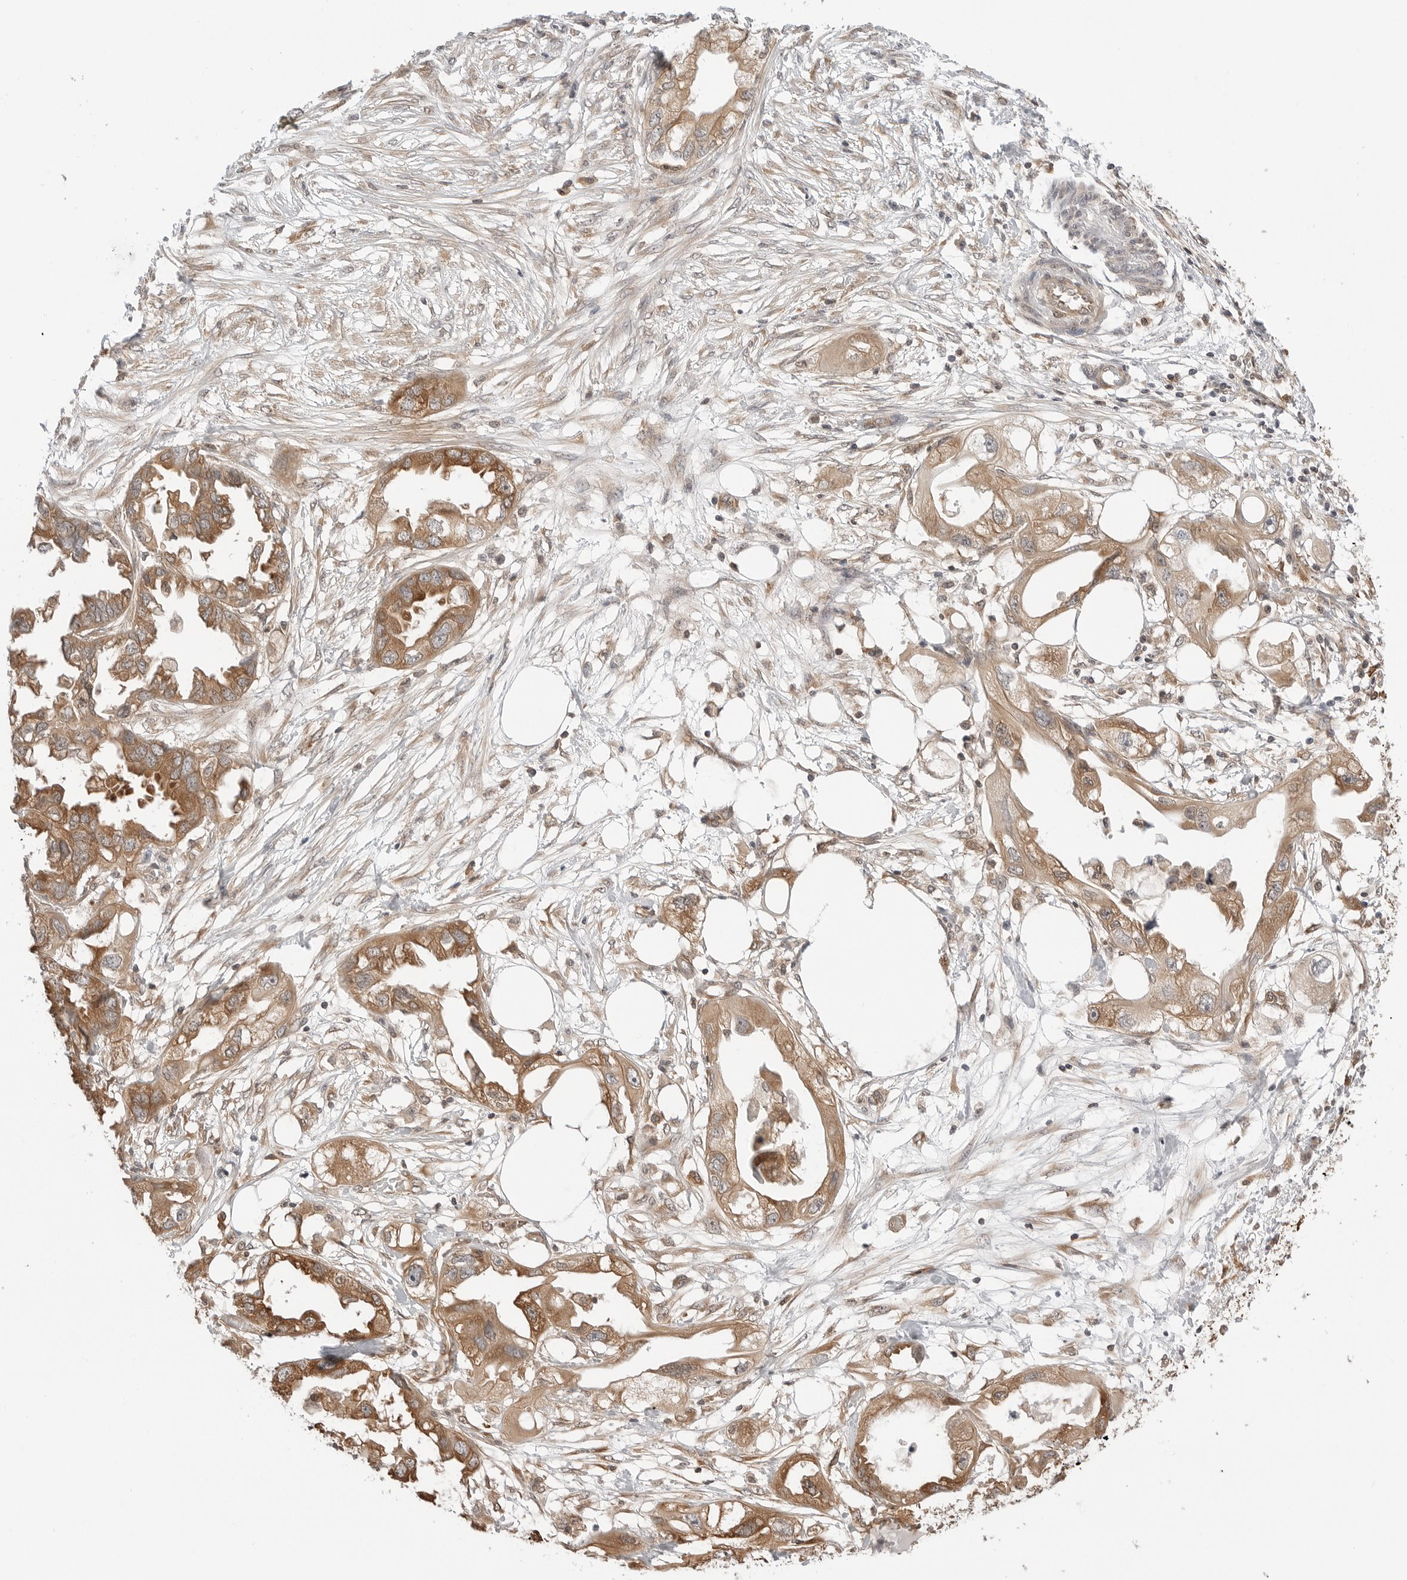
{"staining": {"intensity": "moderate", "quantity": ">75%", "location": "cytoplasmic/membranous"}, "tissue": "endometrial cancer", "cell_type": "Tumor cells", "image_type": "cancer", "snomed": [{"axis": "morphology", "description": "Adenocarcinoma, NOS"}, {"axis": "morphology", "description": "Adenocarcinoma, metastatic, NOS"}, {"axis": "topography", "description": "Adipose tissue"}, {"axis": "topography", "description": "Endometrium"}], "caption": "Endometrial cancer stained with a protein marker reveals moderate staining in tumor cells.", "gene": "NUDC", "patient": {"sex": "female", "age": 67}}